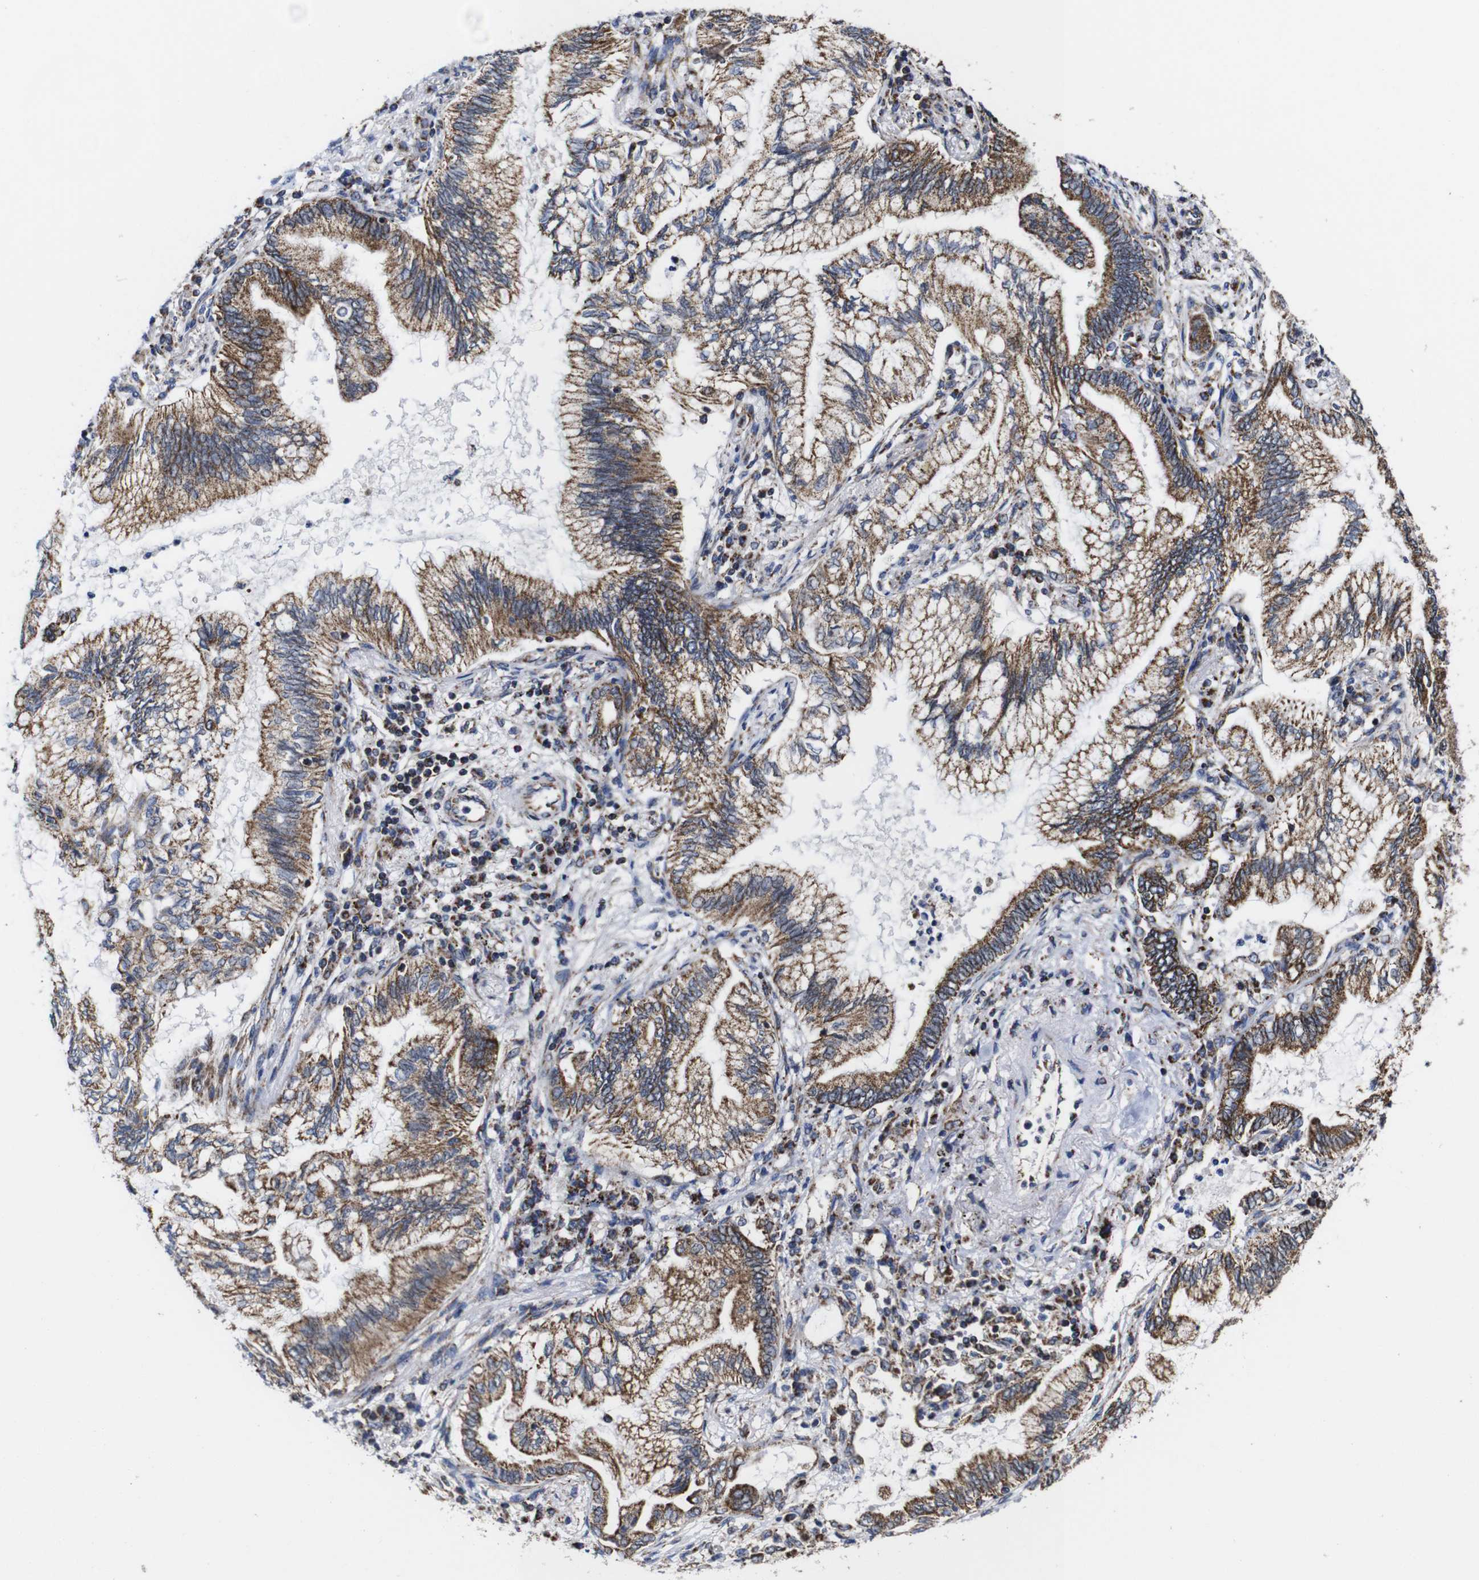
{"staining": {"intensity": "moderate", "quantity": ">75%", "location": "cytoplasmic/membranous"}, "tissue": "lung cancer", "cell_type": "Tumor cells", "image_type": "cancer", "snomed": [{"axis": "morphology", "description": "Normal tissue, NOS"}, {"axis": "morphology", "description": "Adenocarcinoma, NOS"}, {"axis": "topography", "description": "Bronchus"}, {"axis": "topography", "description": "Lung"}], "caption": "Approximately >75% of tumor cells in human lung cancer (adenocarcinoma) reveal moderate cytoplasmic/membranous protein staining as visualized by brown immunohistochemical staining.", "gene": "C17orf80", "patient": {"sex": "female", "age": 70}}